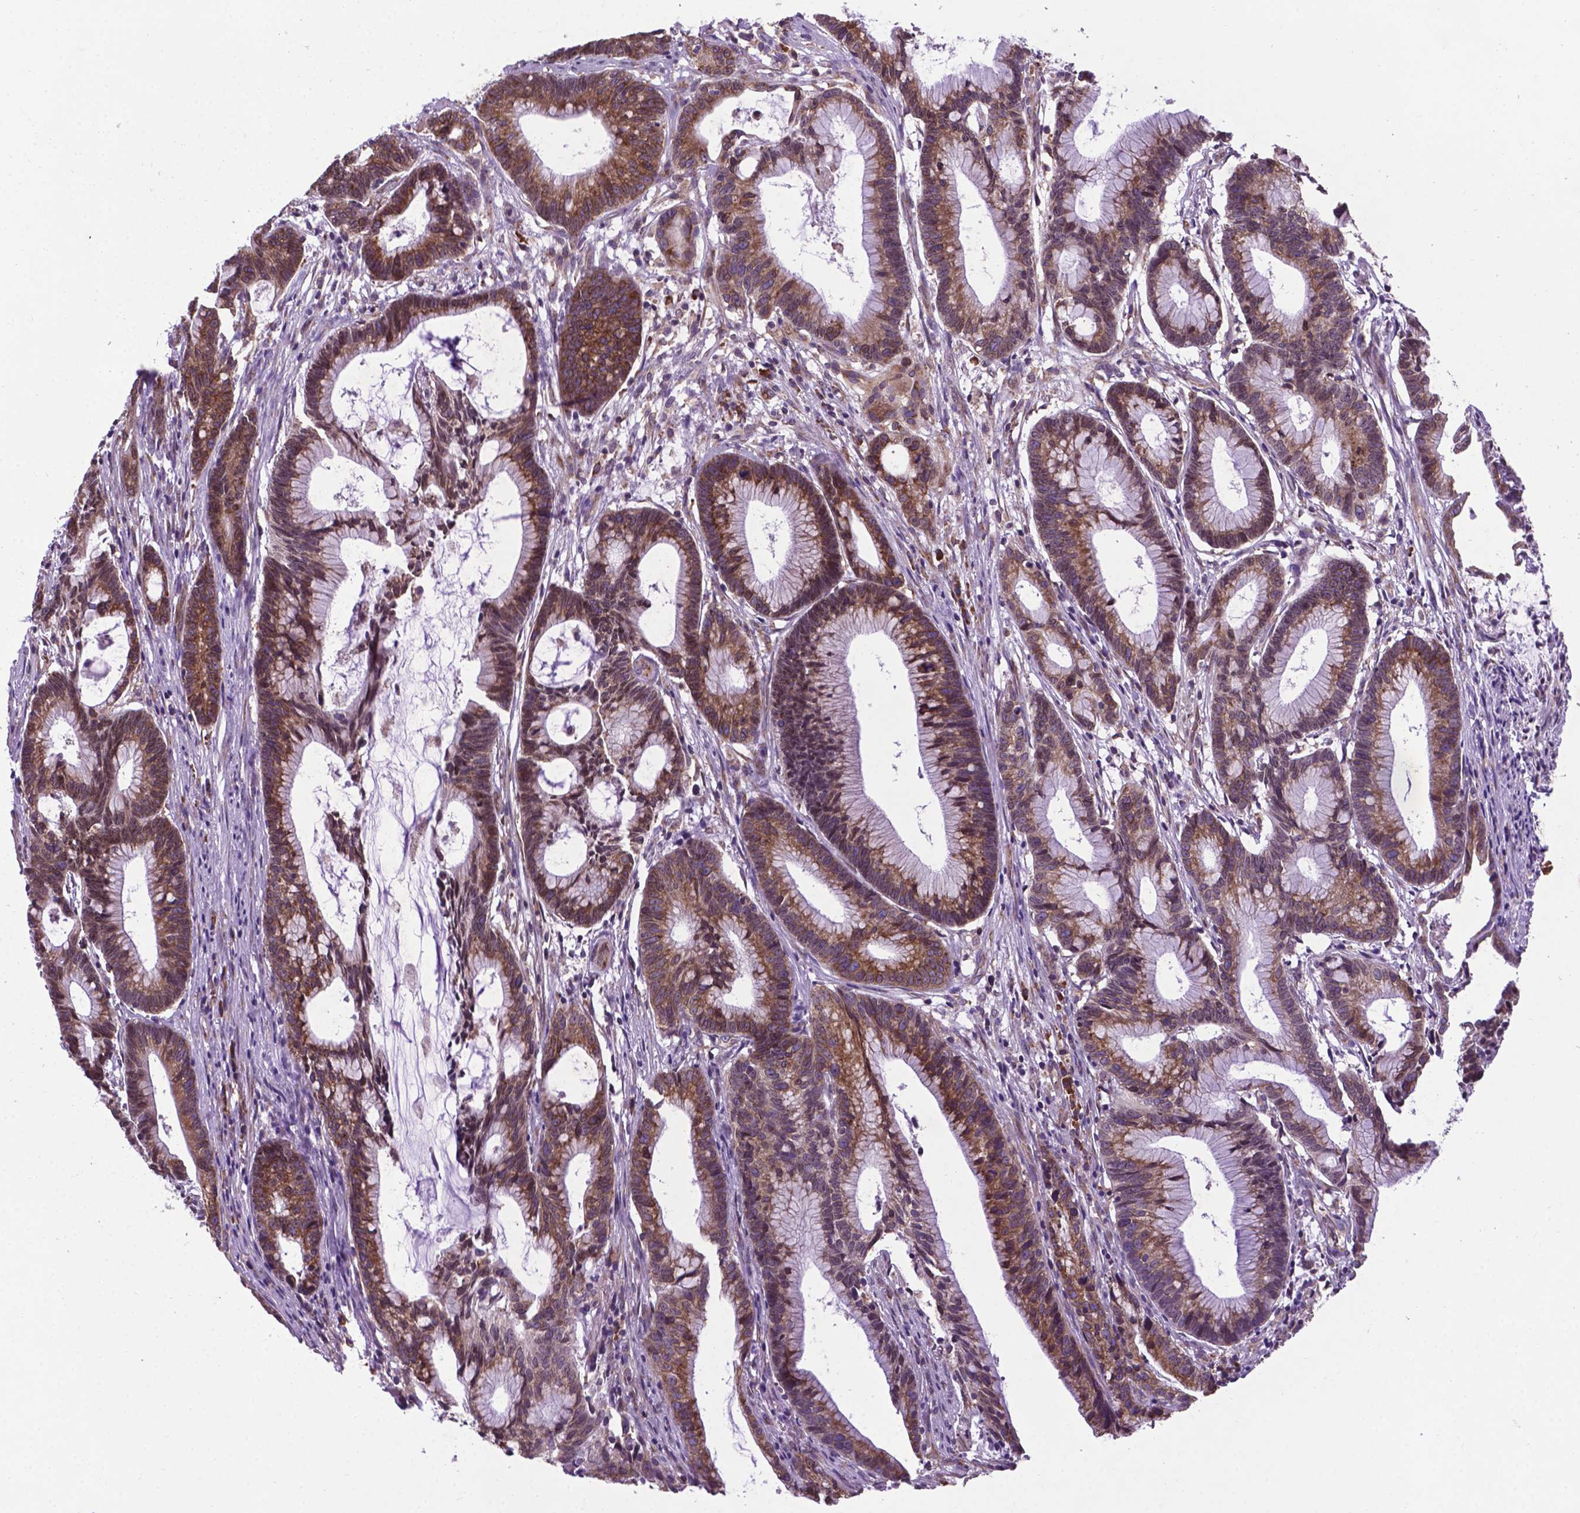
{"staining": {"intensity": "moderate", "quantity": ">75%", "location": "cytoplasmic/membranous"}, "tissue": "colorectal cancer", "cell_type": "Tumor cells", "image_type": "cancer", "snomed": [{"axis": "morphology", "description": "Adenocarcinoma, NOS"}, {"axis": "topography", "description": "Colon"}], "caption": "Approximately >75% of tumor cells in human colorectal cancer show moderate cytoplasmic/membranous protein expression as visualized by brown immunohistochemical staining.", "gene": "WDR83OS", "patient": {"sex": "female", "age": 78}}